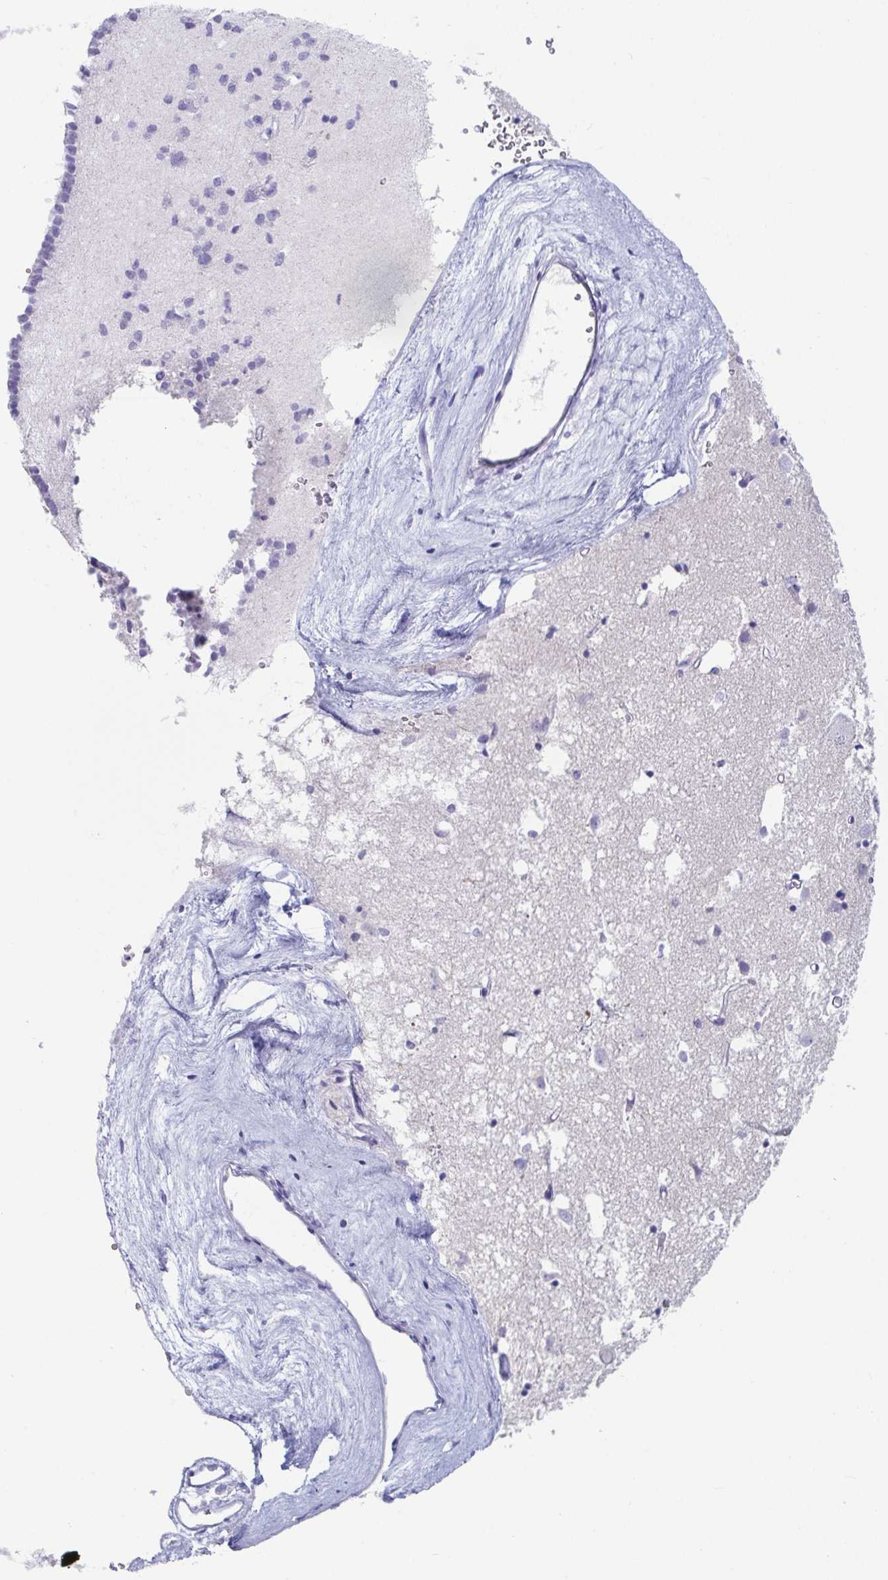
{"staining": {"intensity": "negative", "quantity": "none", "location": "none"}, "tissue": "caudate", "cell_type": "Glial cells", "image_type": "normal", "snomed": [{"axis": "morphology", "description": "Normal tissue, NOS"}, {"axis": "topography", "description": "Lateral ventricle wall"}], "caption": "A high-resolution micrograph shows immunohistochemistry staining of normal caudate, which displays no significant staining in glial cells.", "gene": "PLA2G1B", "patient": {"sex": "male", "age": 70}}